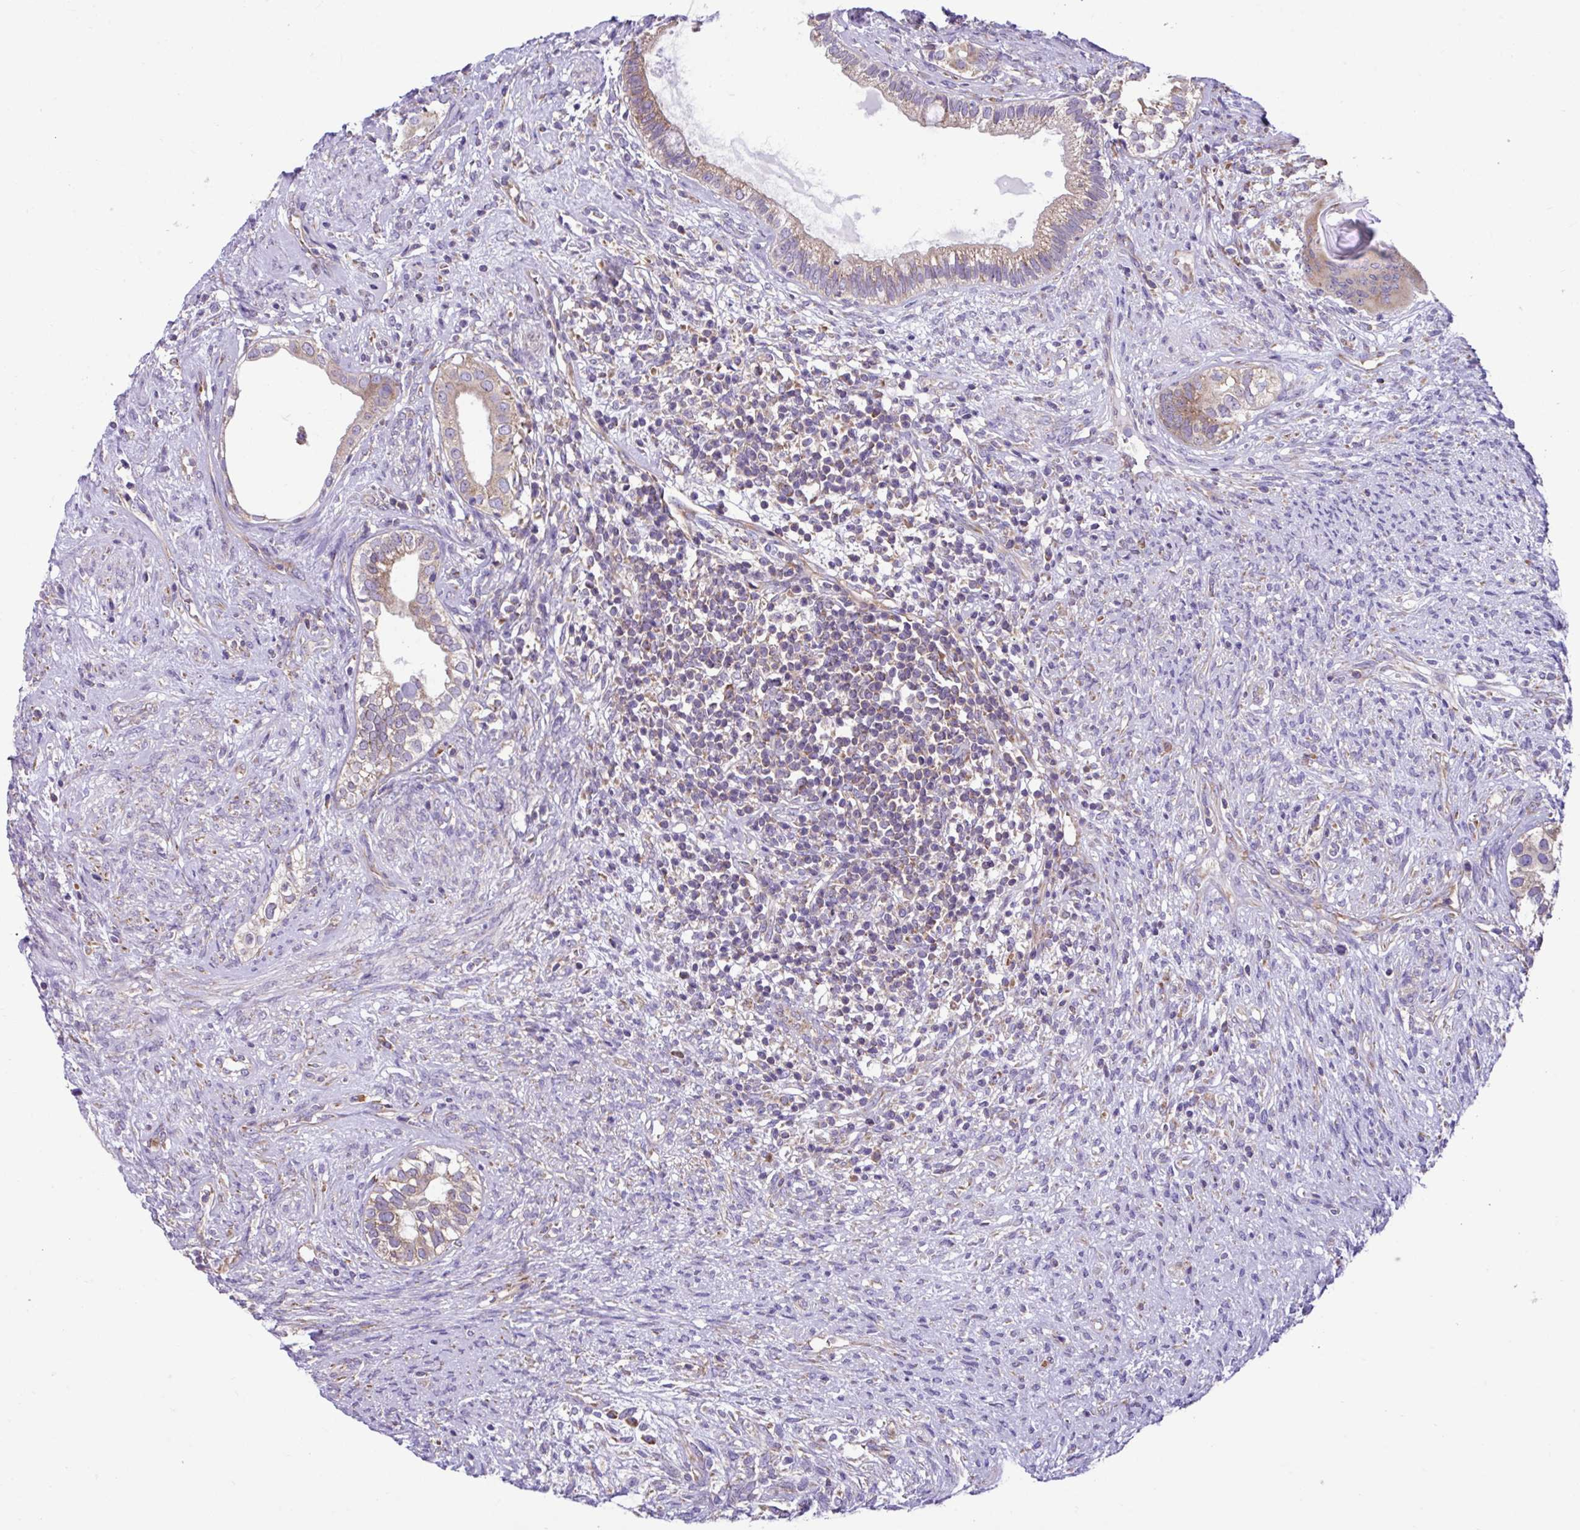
{"staining": {"intensity": "weak", "quantity": ">75%", "location": "cytoplasmic/membranous"}, "tissue": "testis cancer", "cell_type": "Tumor cells", "image_type": "cancer", "snomed": [{"axis": "morphology", "description": "Seminoma, NOS"}, {"axis": "morphology", "description": "Carcinoma, Embryonal, NOS"}, {"axis": "topography", "description": "Testis"}], "caption": "A brown stain shows weak cytoplasmic/membranous positivity of a protein in human embryonal carcinoma (testis) tumor cells. (Stains: DAB in brown, nuclei in blue, Microscopy: brightfield microscopy at high magnification).", "gene": "RPL7", "patient": {"sex": "male", "age": 41}}